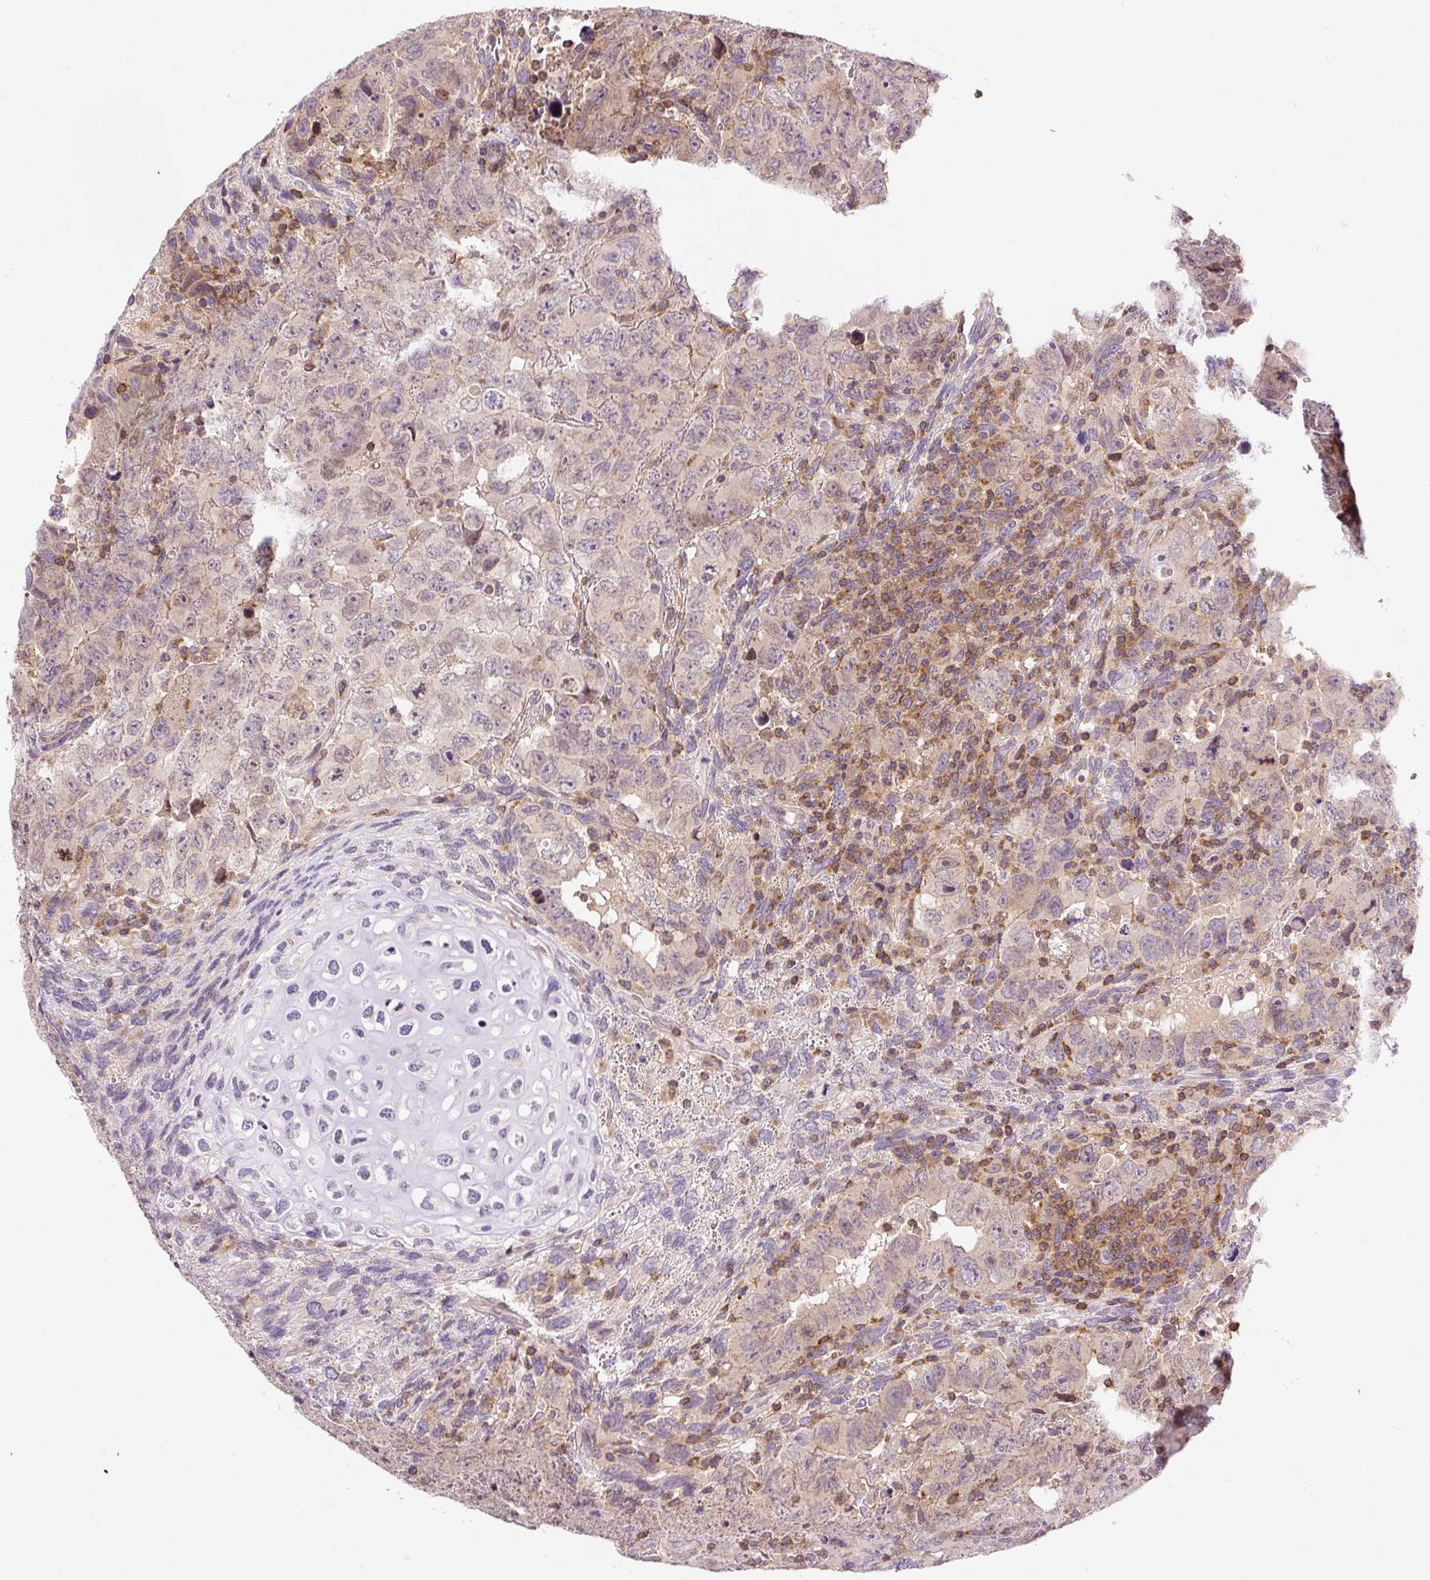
{"staining": {"intensity": "weak", "quantity": "<25%", "location": "cytoplasmic/membranous"}, "tissue": "testis cancer", "cell_type": "Tumor cells", "image_type": "cancer", "snomed": [{"axis": "morphology", "description": "Carcinoma, Embryonal, NOS"}, {"axis": "topography", "description": "Testis"}], "caption": "High power microscopy micrograph of an immunohistochemistry histopathology image of embryonal carcinoma (testis), revealing no significant staining in tumor cells.", "gene": "CARD11", "patient": {"sex": "male", "age": 24}}